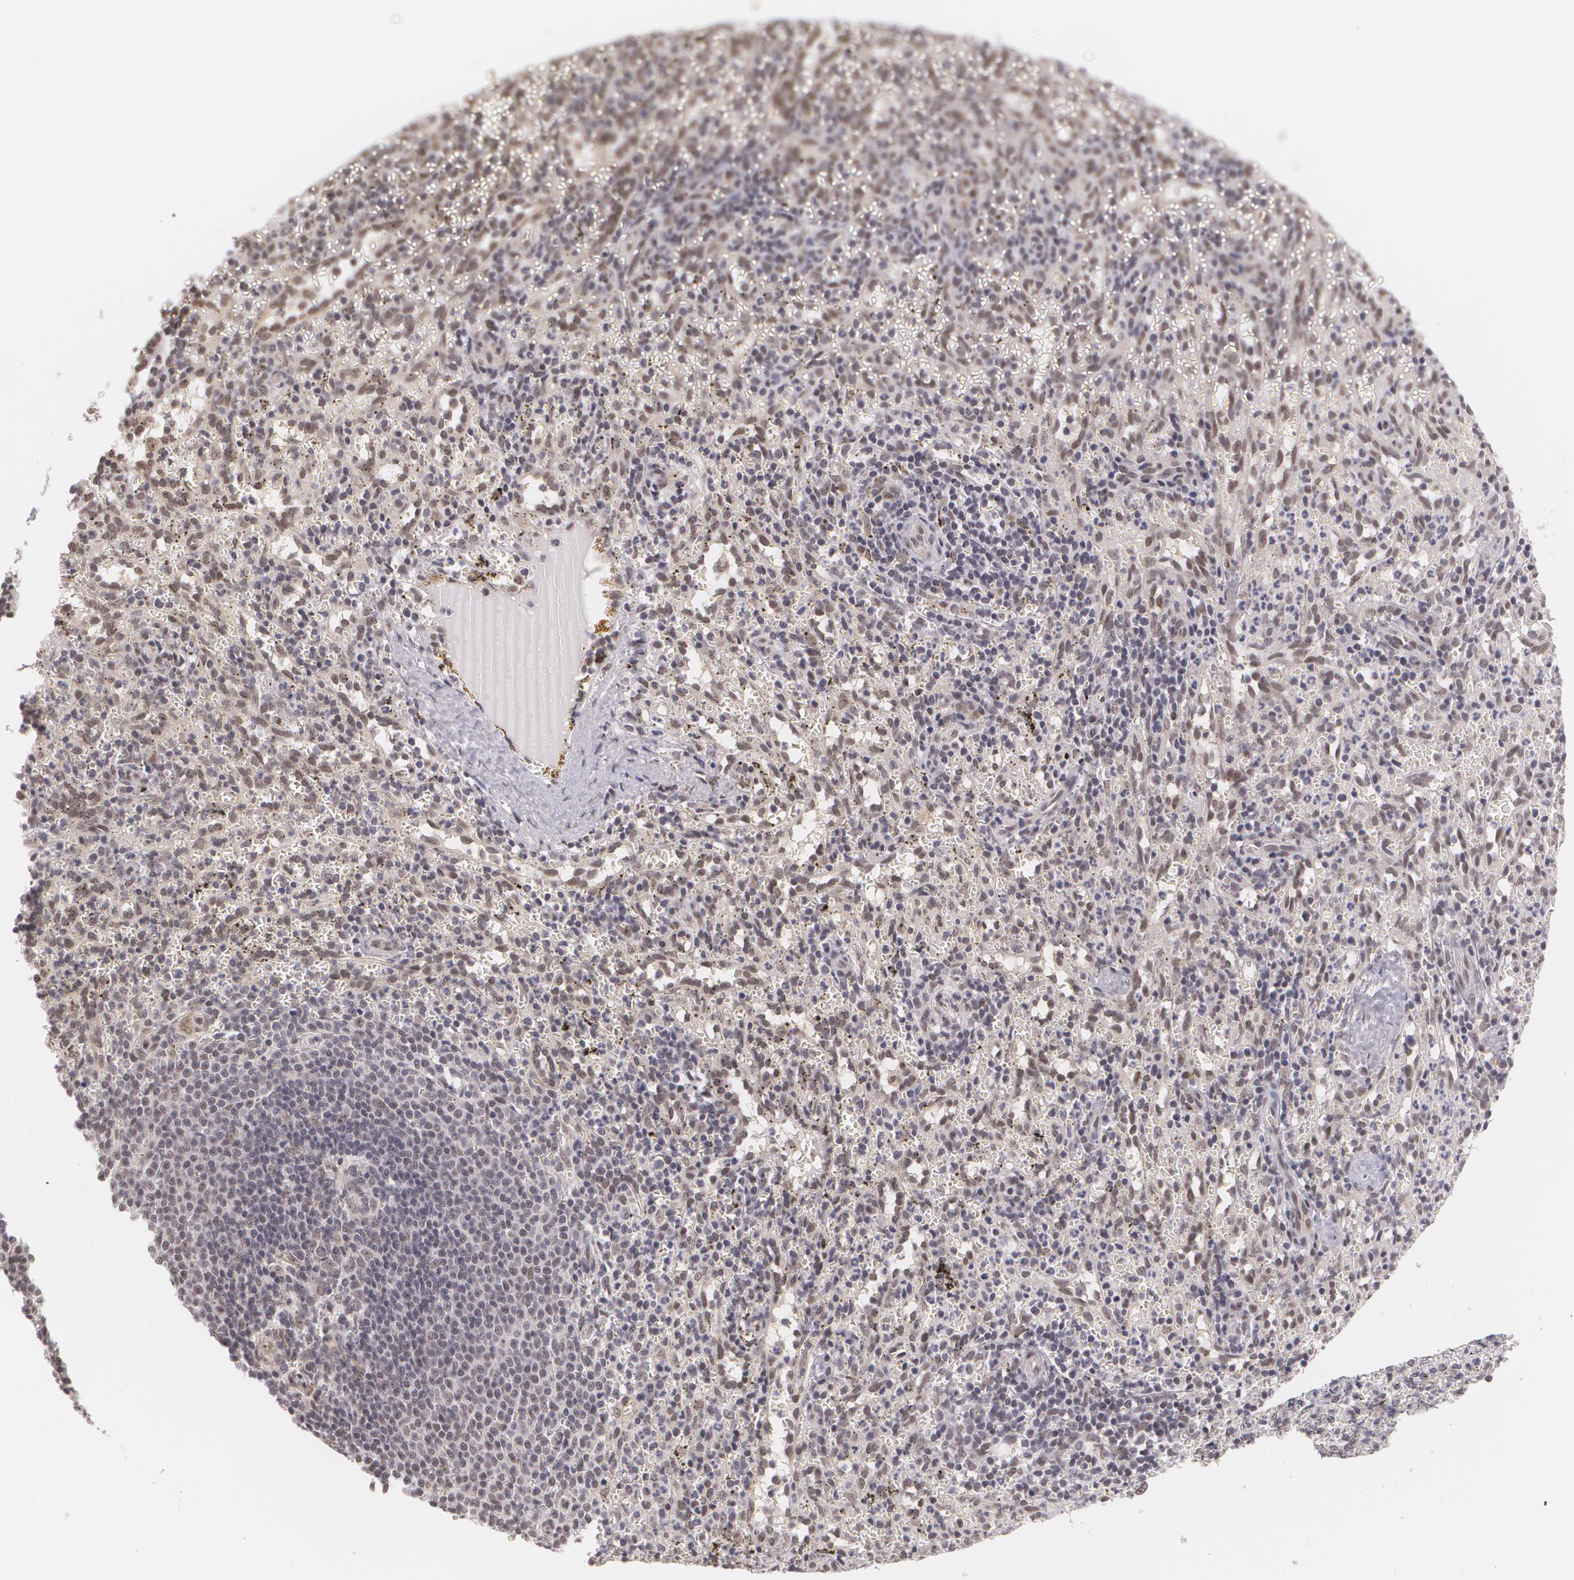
{"staining": {"intensity": "weak", "quantity": "25%-75%", "location": "nuclear"}, "tissue": "spleen", "cell_type": "Cells in red pulp", "image_type": "normal", "snomed": [{"axis": "morphology", "description": "Normal tissue, NOS"}, {"axis": "topography", "description": "Spleen"}], "caption": "Spleen stained with IHC demonstrates weak nuclear staining in about 25%-75% of cells in red pulp. The protein of interest is stained brown, and the nuclei are stained in blue (DAB (3,3'-diaminobenzidine) IHC with brightfield microscopy, high magnification).", "gene": "ALX1", "patient": {"sex": "female", "age": 10}}